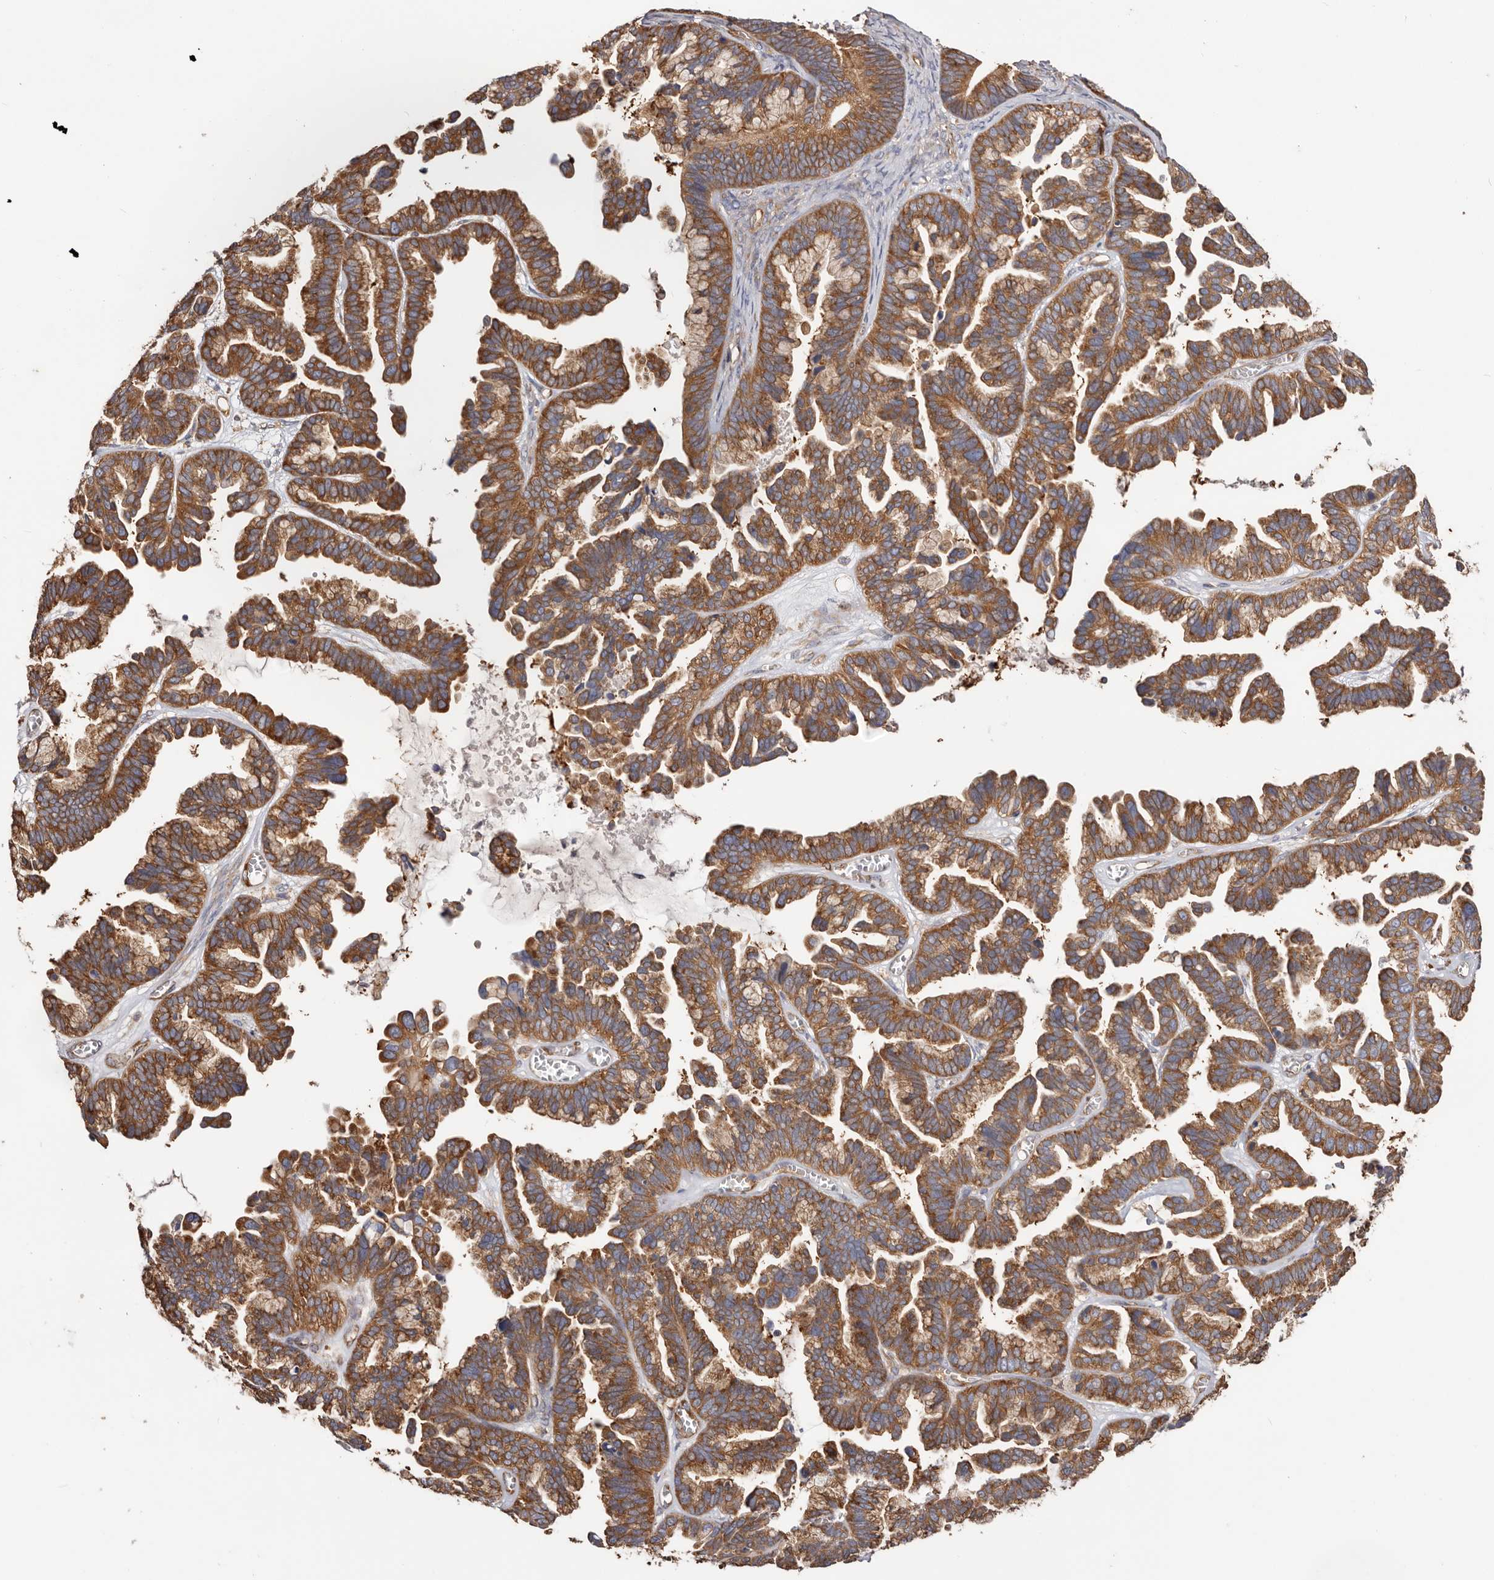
{"staining": {"intensity": "strong", "quantity": ">75%", "location": "cytoplasmic/membranous"}, "tissue": "ovarian cancer", "cell_type": "Tumor cells", "image_type": "cancer", "snomed": [{"axis": "morphology", "description": "Cystadenocarcinoma, serous, NOS"}, {"axis": "topography", "description": "Ovary"}], "caption": "Human serous cystadenocarcinoma (ovarian) stained for a protein (brown) demonstrates strong cytoplasmic/membranous positive positivity in approximately >75% of tumor cells.", "gene": "EPRS1", "patient": {"sex": "female", "age": 56}}